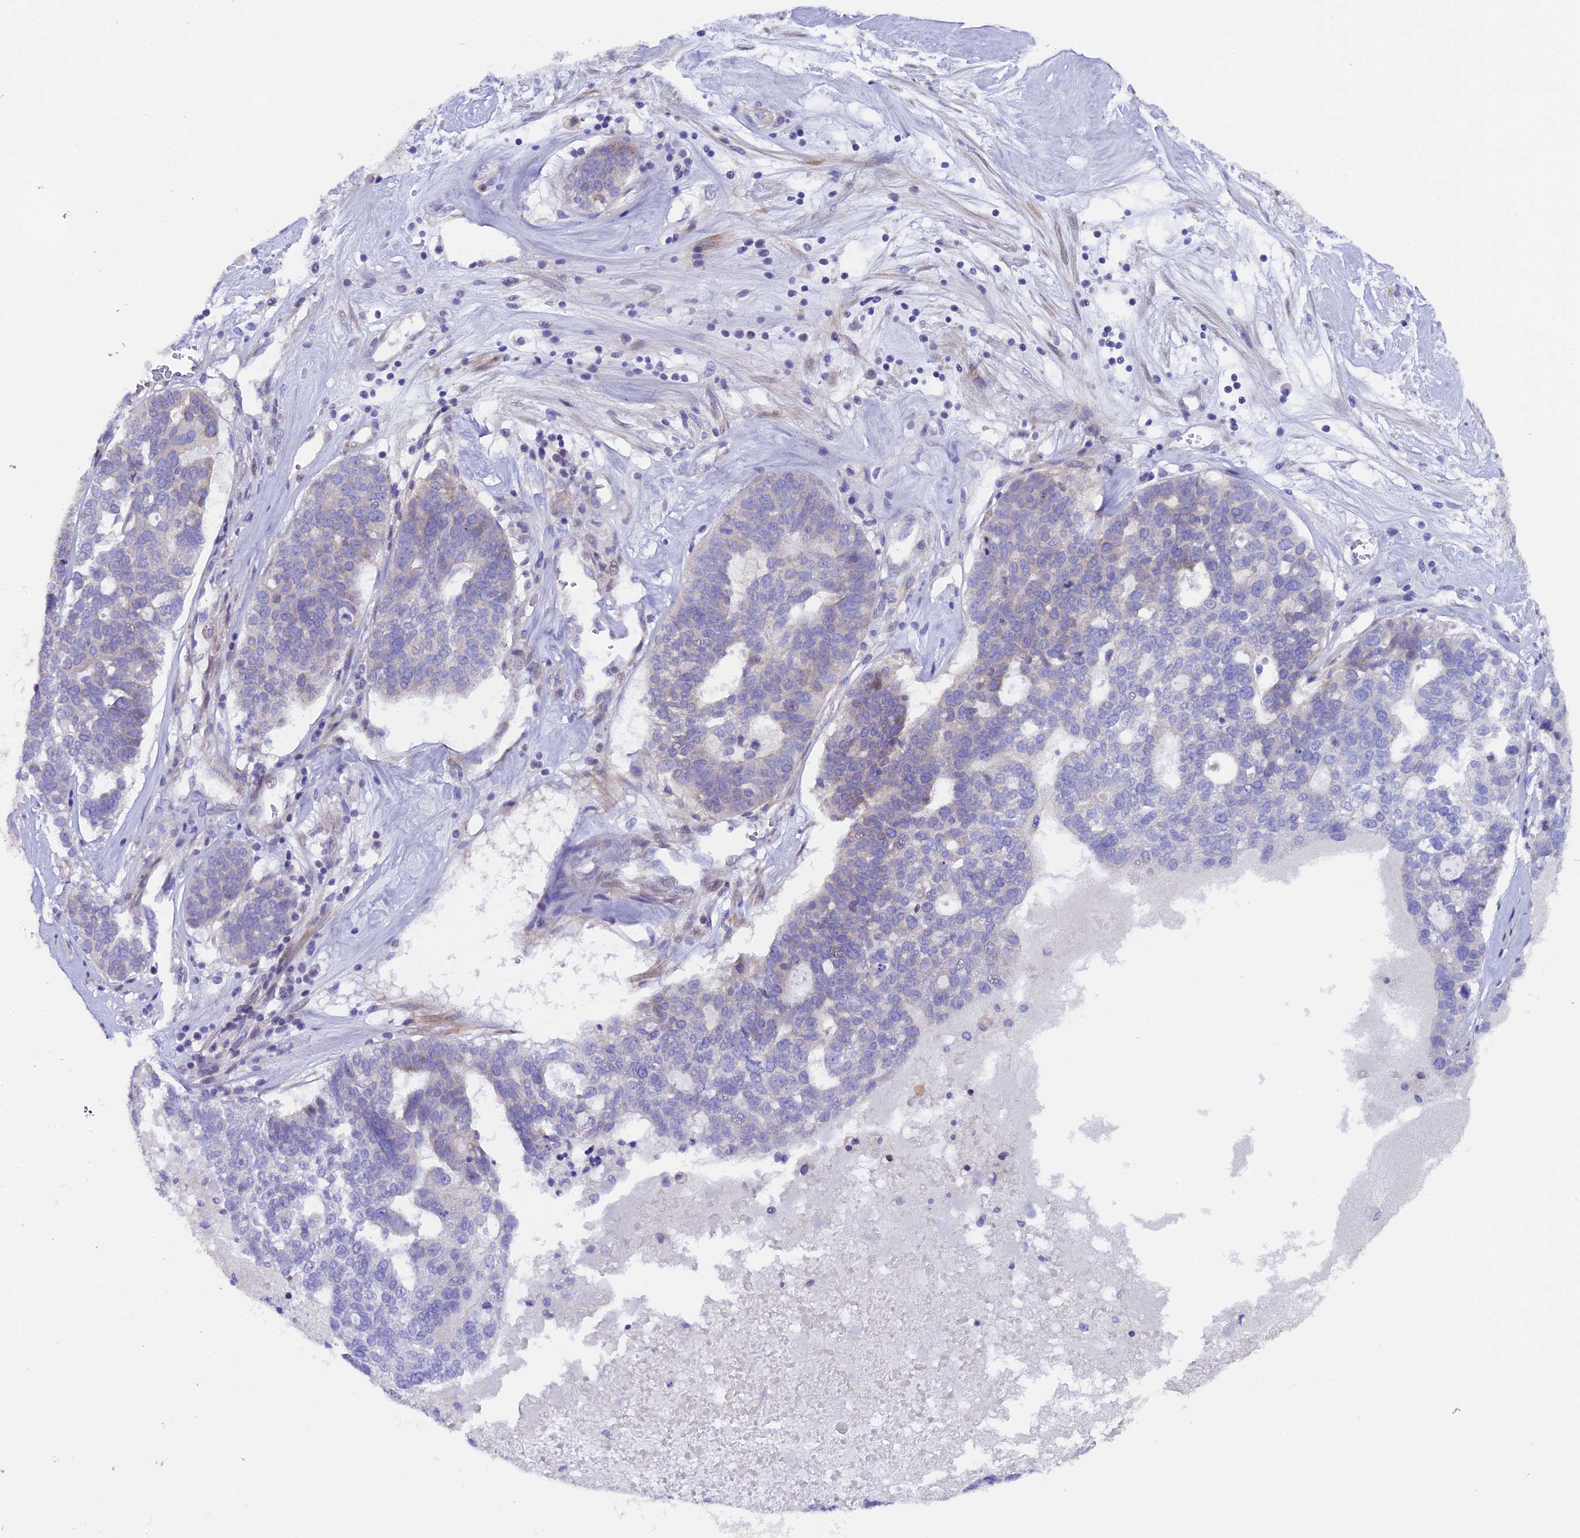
{"staining": {"intensity": "weak", "quantity": "<25%", "location": "cytoplasmic/membranous"}, "tissue": "ovarian cancer", "cell_type": "Tumor cells", "image_type": "cancer", "snomed": [{"axis": "morphology", "description": "Cystadenocarcinoma, serous, NOS"}, {"axis": "topography", "description": "Ovary"}], "caption": "This is a micrograph of IHC staining of serous cystadenocarcinoma (ovarian), which shows no expression in tumor cells.", "gene": "PIGU", "patient": {"sex": "female", "age": 59}}